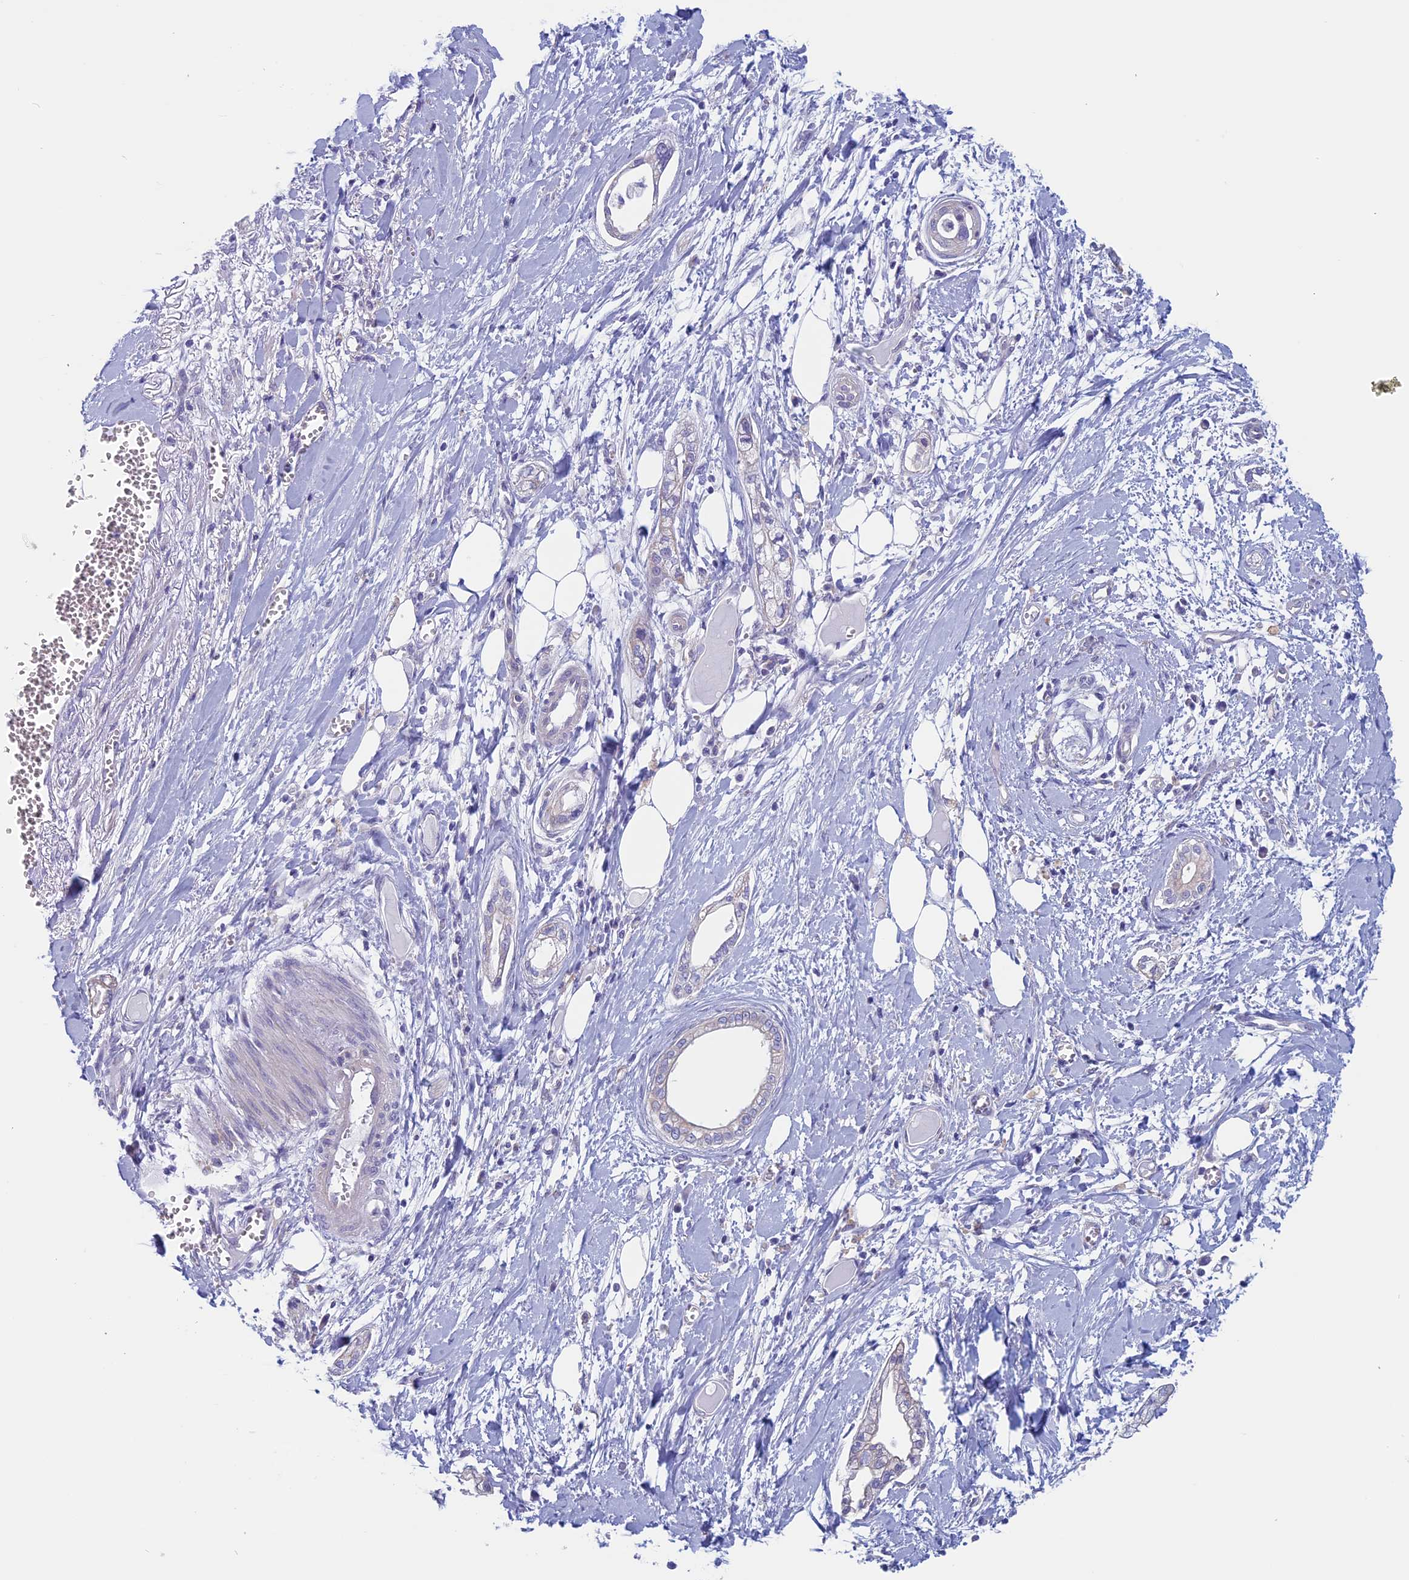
{"staining": {"intensity": "negative", "quantity": "none", "location": "none"}, "tissue": "pancreatic cancer", "cell_type": "Tumor cells", "image_type": "cancer", "snomed": [{"axis": "morphology", "description": "Adenocarcinoma, NOS"}, {"axis": "topography", "description": "Pancreas"}], "caption": "Tumor cells are negative for brown protein staining in adenocarcinoma (pancreatic).", "gene": "CNOT6L", "patient": {"sex": "male", "age": 68}}